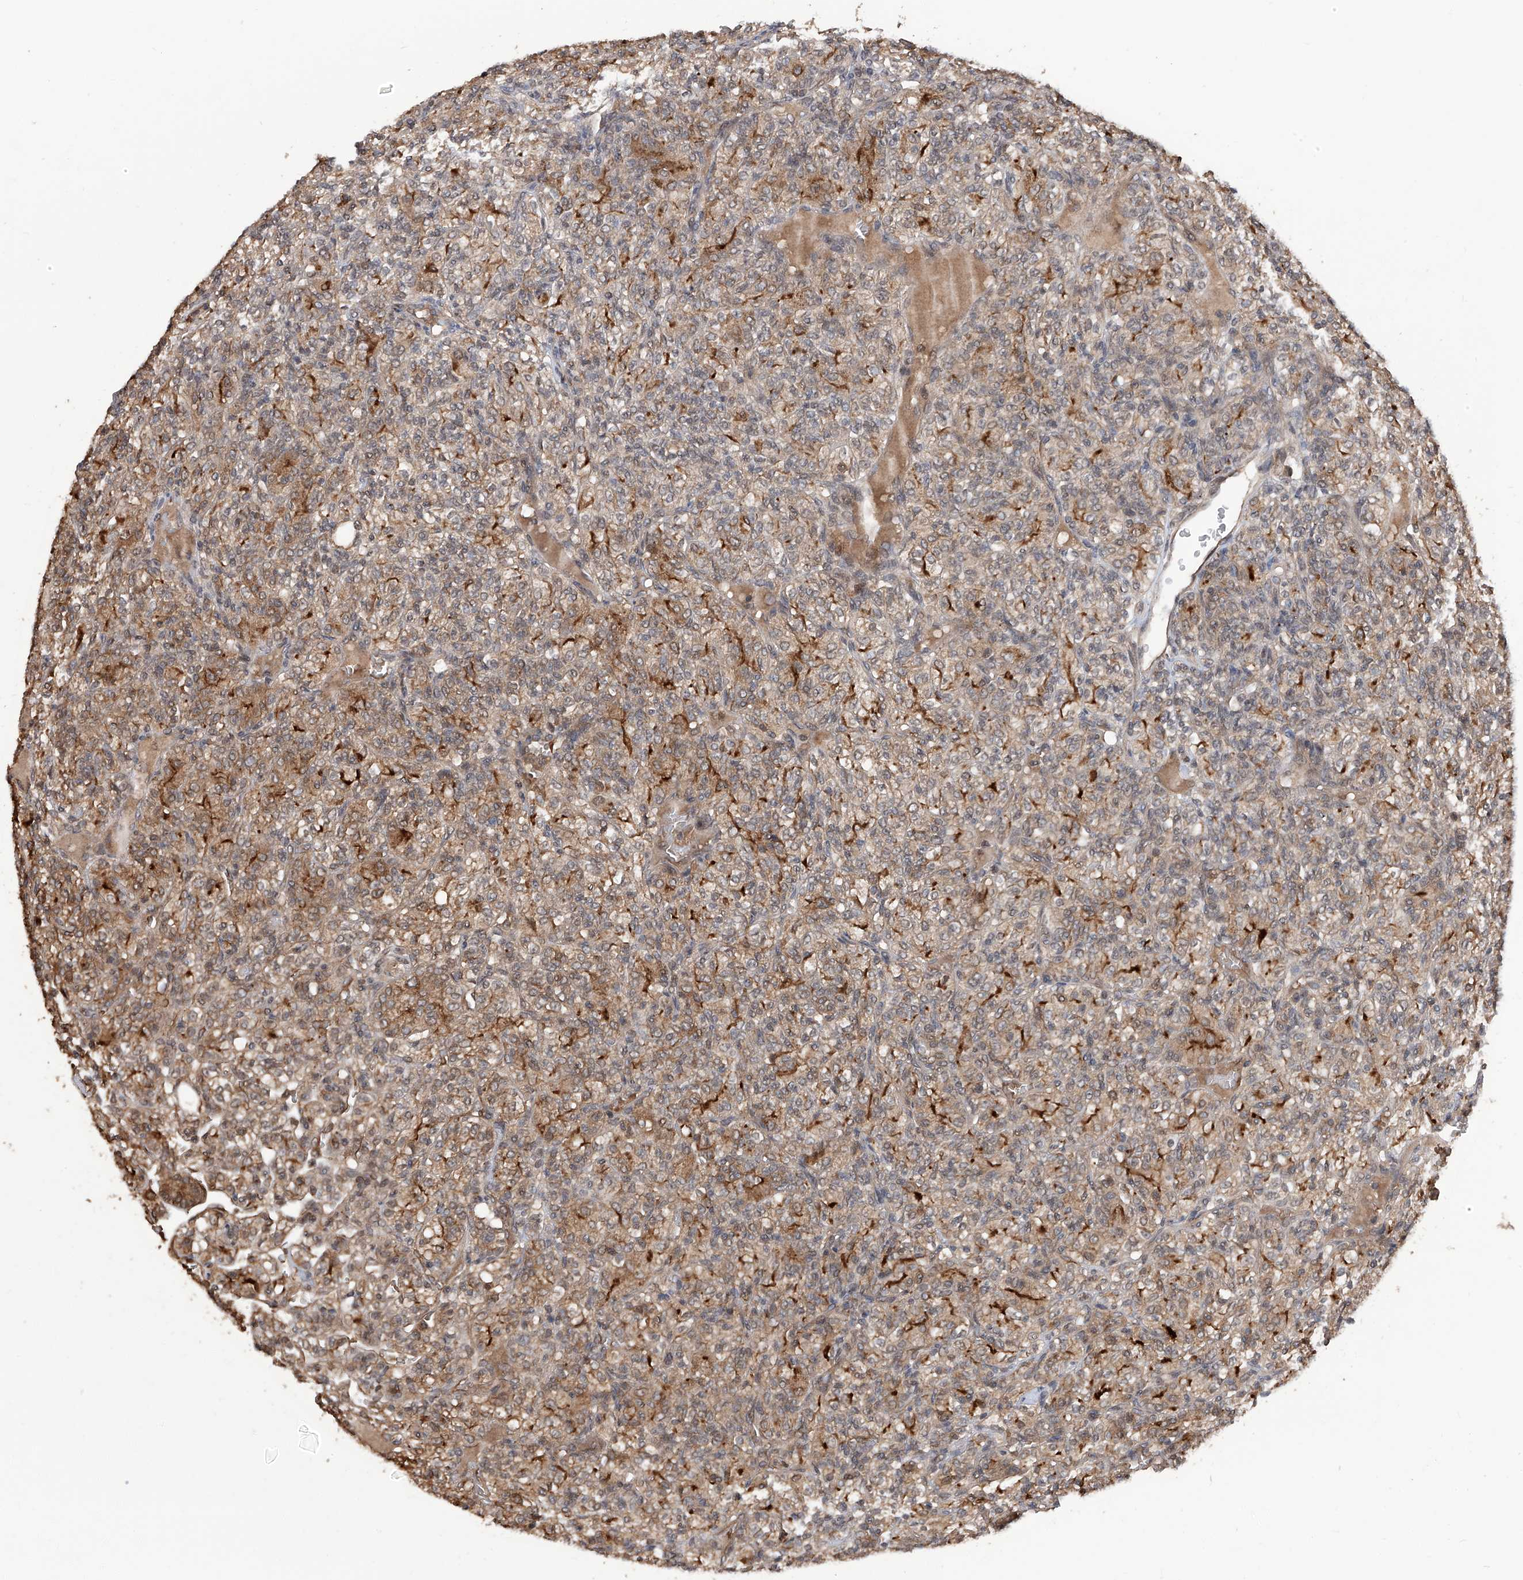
{"staining": {"intensity": "moderate", "quantity": "25%-75%", "location": "cytoplasmic/membranous"}, "tissue": "renal cancer", "cell_type": "Tumor cells", "image_type": "cancer", "snomed": [{"axis": "morphology", "description": "Adenocarcinoma, NOS"}, {"axis": "topography", "description": "Kidney"}], "caption": "Renal cancer (adenocarcinoma) tissue reveals moderate cytoplasmic/membranous positivity in approximately 25%-75% of tumor cells", "gene": "LYSMD4", "patient": {"sex": "male", "age": 77}}